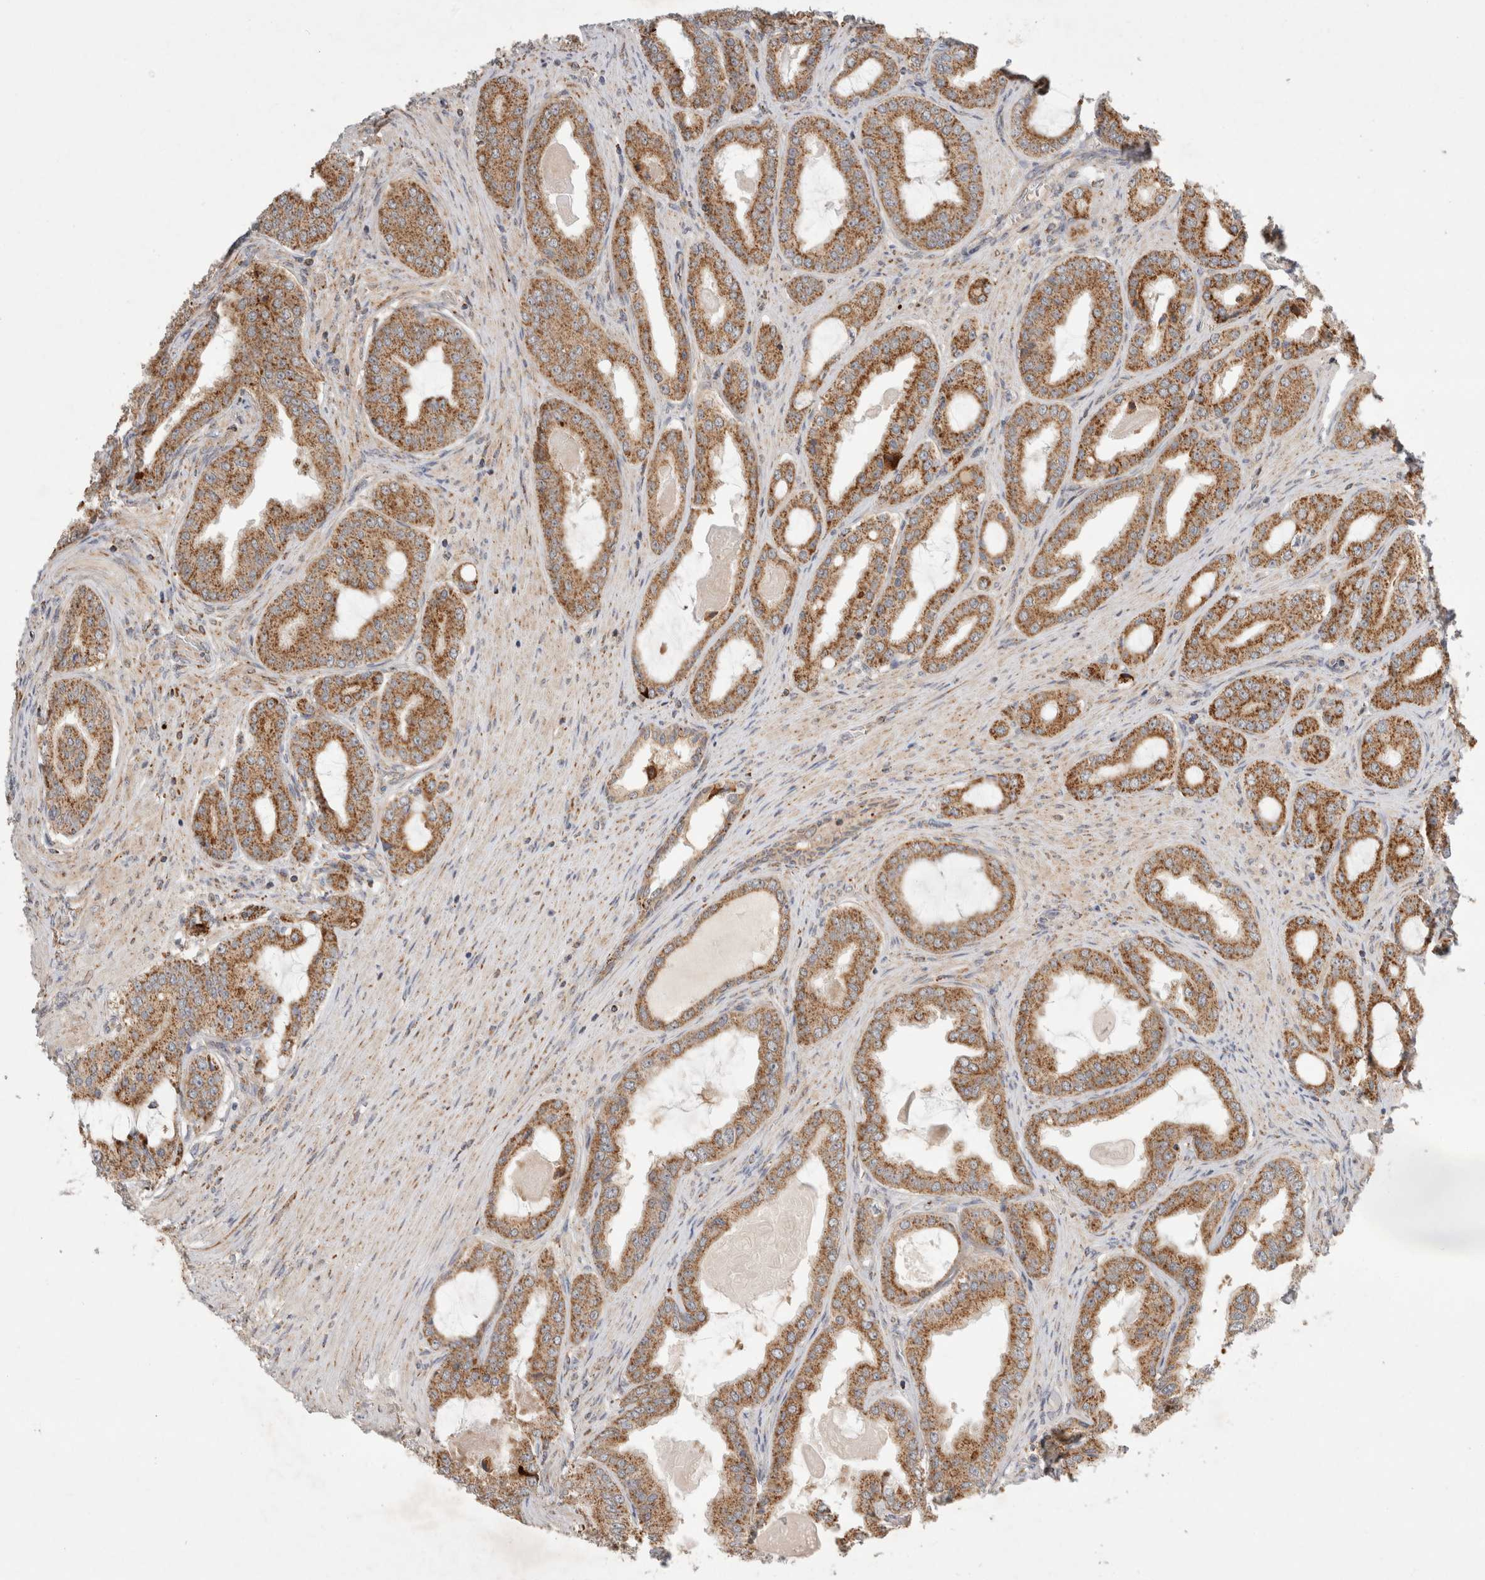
{"staining": {"intensity": "moderate", "quantity": ">75%", "location": "cytoplasmic/membranous"}, "tissue": "prostate cancer", "cell_type": "Tumor cells", "image_type": "cancer", "snomed": [{"axis": "morphology", "description": "Adenocarcinoma, High grade"}, {"axis": "topography", "description": "Prostate"}], "caption": "IHC staining of prostate cancer (high-grade adenocarcinoma), which shows medium levels of moderate cytoplasmic/membranous positivity in about >75% of tumor cells indicating moderate cytoplasmic/membranous protein expression. The staining was performed using DAB (3,3'-diaminobenzidine) (brown) for protein detection and nuclei were counterstained in hematoxylin (blue).", "gene": "HROB", "patient": {"sex": "male", "age": 60}}